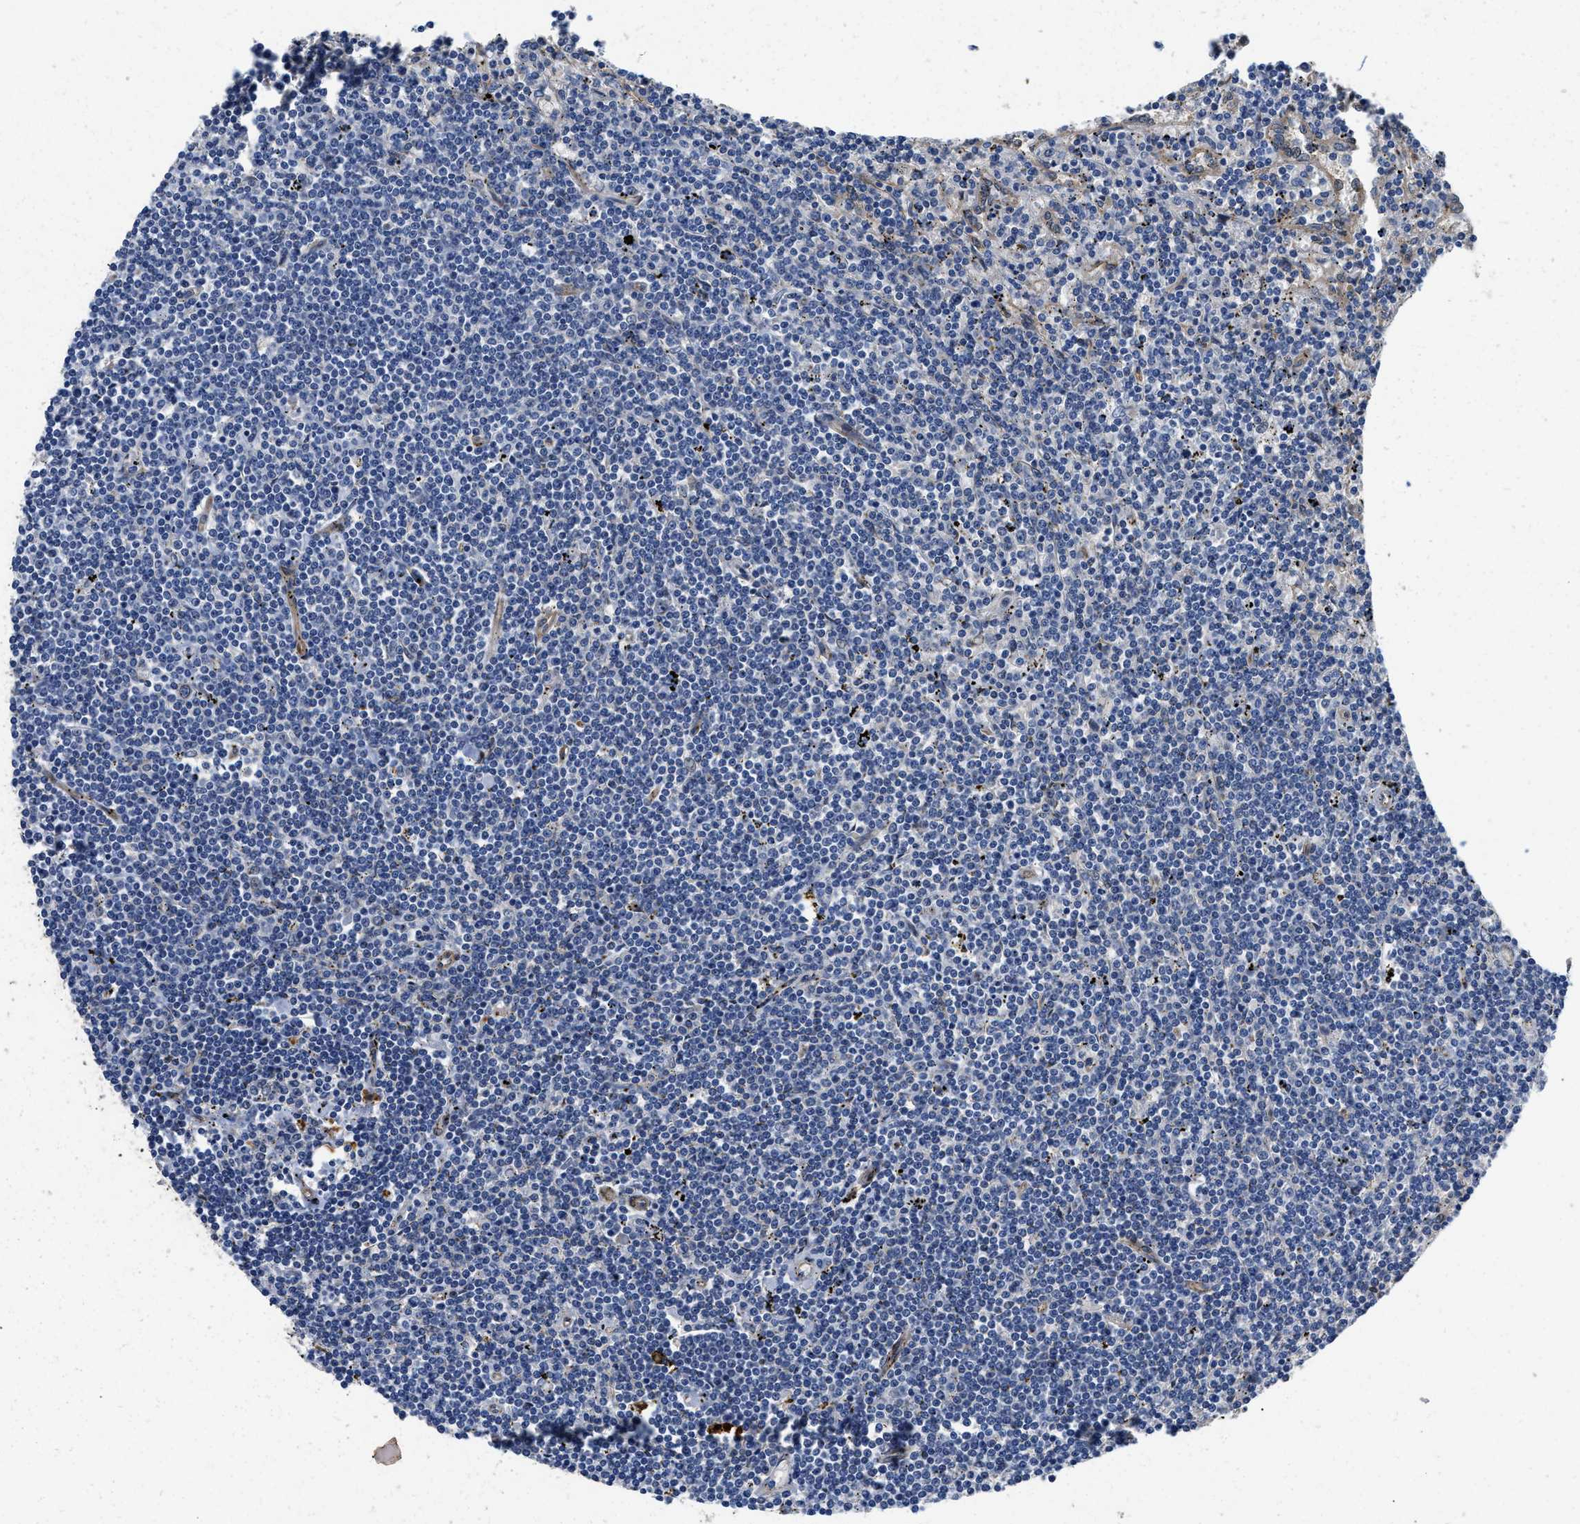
{"staining": {"intensity": "negative", "quantity": "none", "location": "none"}, "tissue": "lymphoma", "cell_type": "Tumor cells", "image_type": "cancer", "snomed": [{"axis": "morphology", "description": "Malignant lymphoma, non-Hodgkin's type, Low grade"}, {"axis": "topography", "description": "Spleen"}], "caption": "The immunohistochemistry image has no significant expression in tumor cells of lymphoma tissue.", "gene": "RAPH1", "patient": {"sex": "male", "age": 76}}